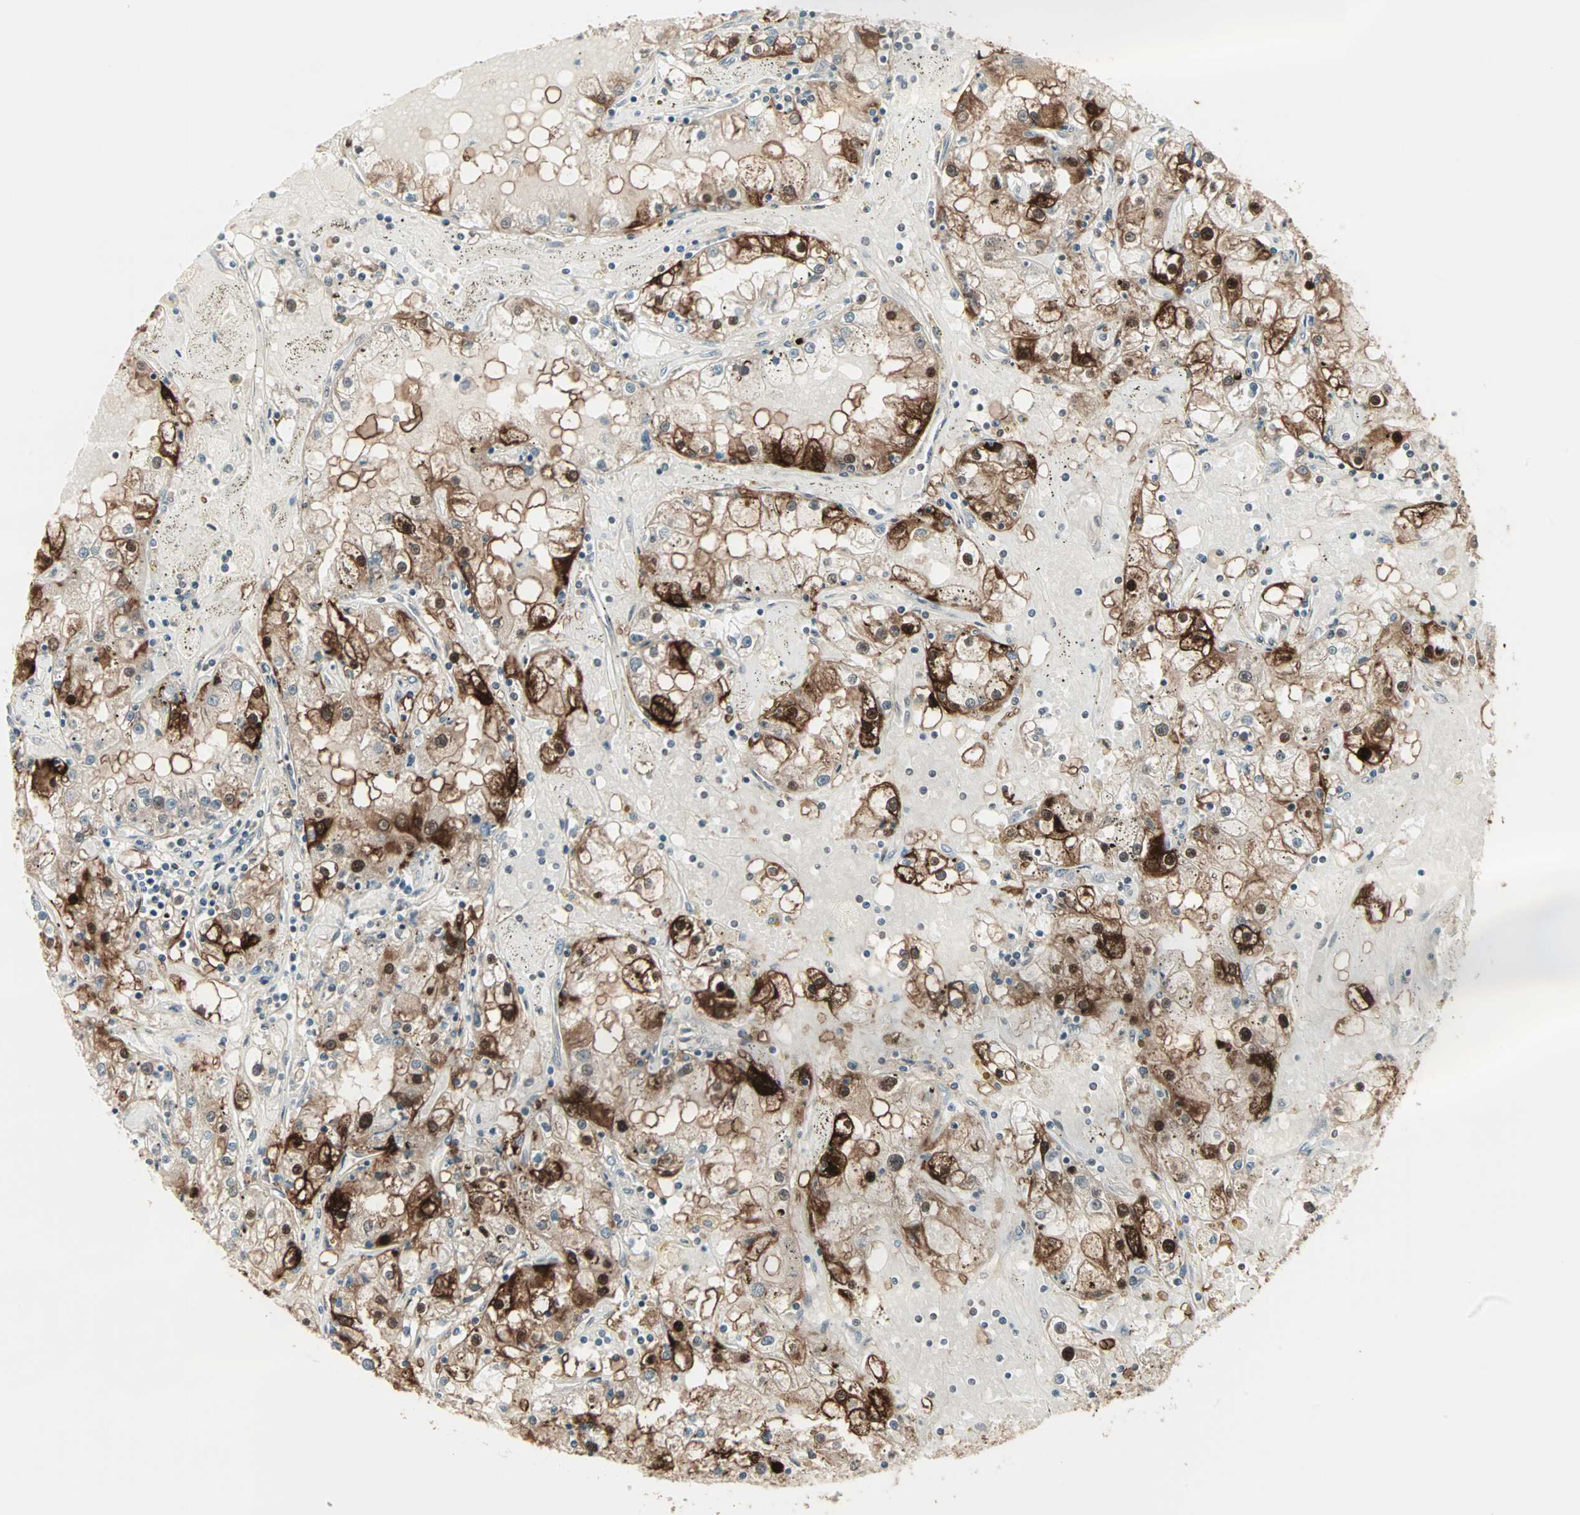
{"staining": {"intensity": "strong", "quantity": ">75%", "location": "cytoplasmic/membranous,nuclear"}, "tissue": "renal cancer", "cell_type": "Tumor cells", "image_type": "cancer", "snomed": [{"axis": "morphology", "description": "Adenocarcinoma, NOS"}, {"axis": "topography", "description": "Kidney"}], "caption": "The immunohistochemical stain shows strong cytoplasmic/membranous and nuclear staining in tumor cells of adenocarcinoma (renal) tissue. (brown staining indicates protein expression, while blue staining denotes nuclei).", "gene": "CBLC", "patient": {"sex": "male", "age": 56}}